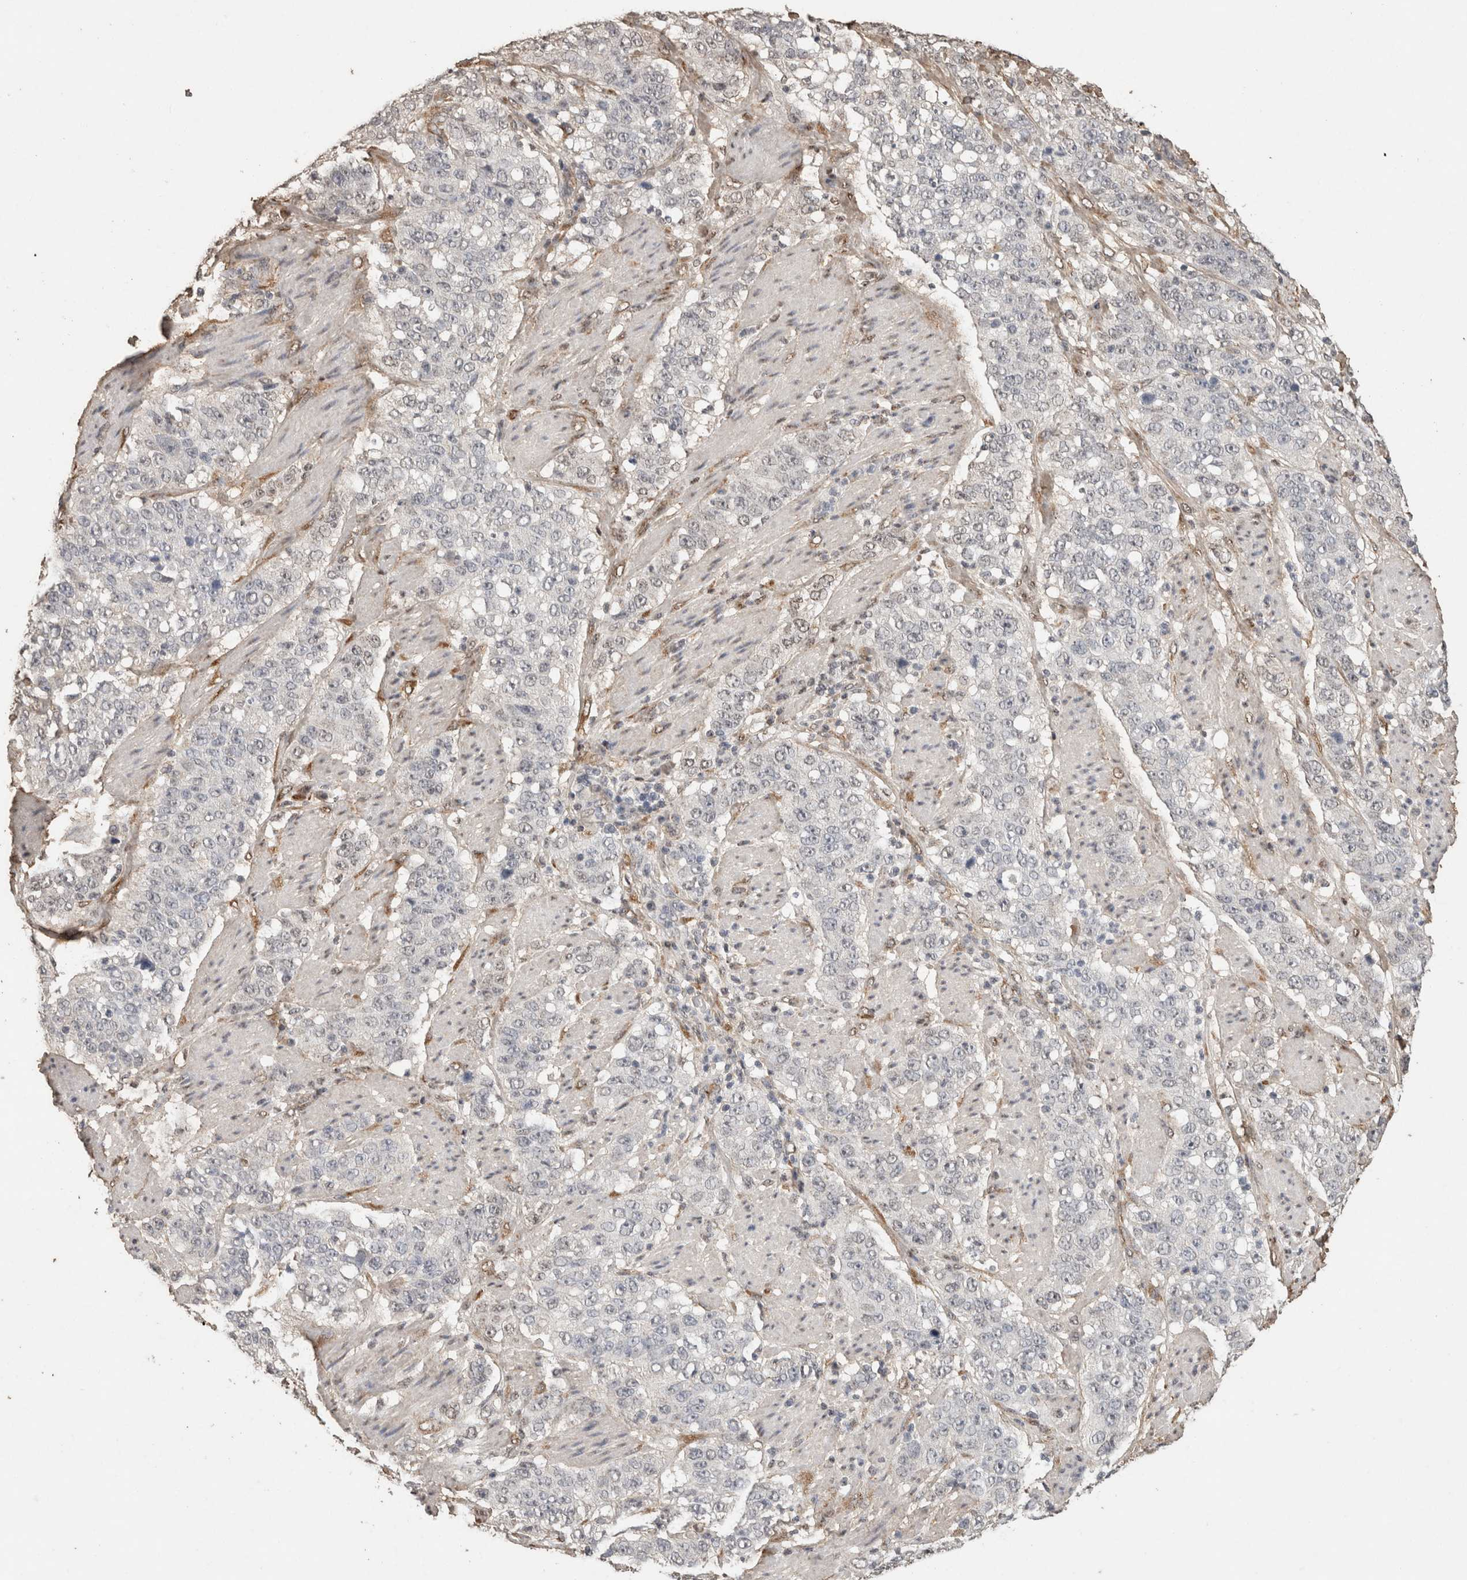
{"staining": {"intensity": "negative", "quantity": "none", "location": "none"}, "tissue": "stomach cancer", "cell_type": "Tumor cells", "image_type": "cancer", "snomed": [{"axis": "morphology", "description": "Adenocarcinoma, NOS"}, {"axis": "topography", "description": "Stomach"}], "caption": "Immunohistochemistry (IHC) photomicrograph of neoplastic tissue: human stomach cancer stained with DAB (3,3'-diaminobenzidine) displays no significant protein staining in tumor cells.", "gene": "C1QTNF5", "patient": {"sex": "male", "age": 48}}